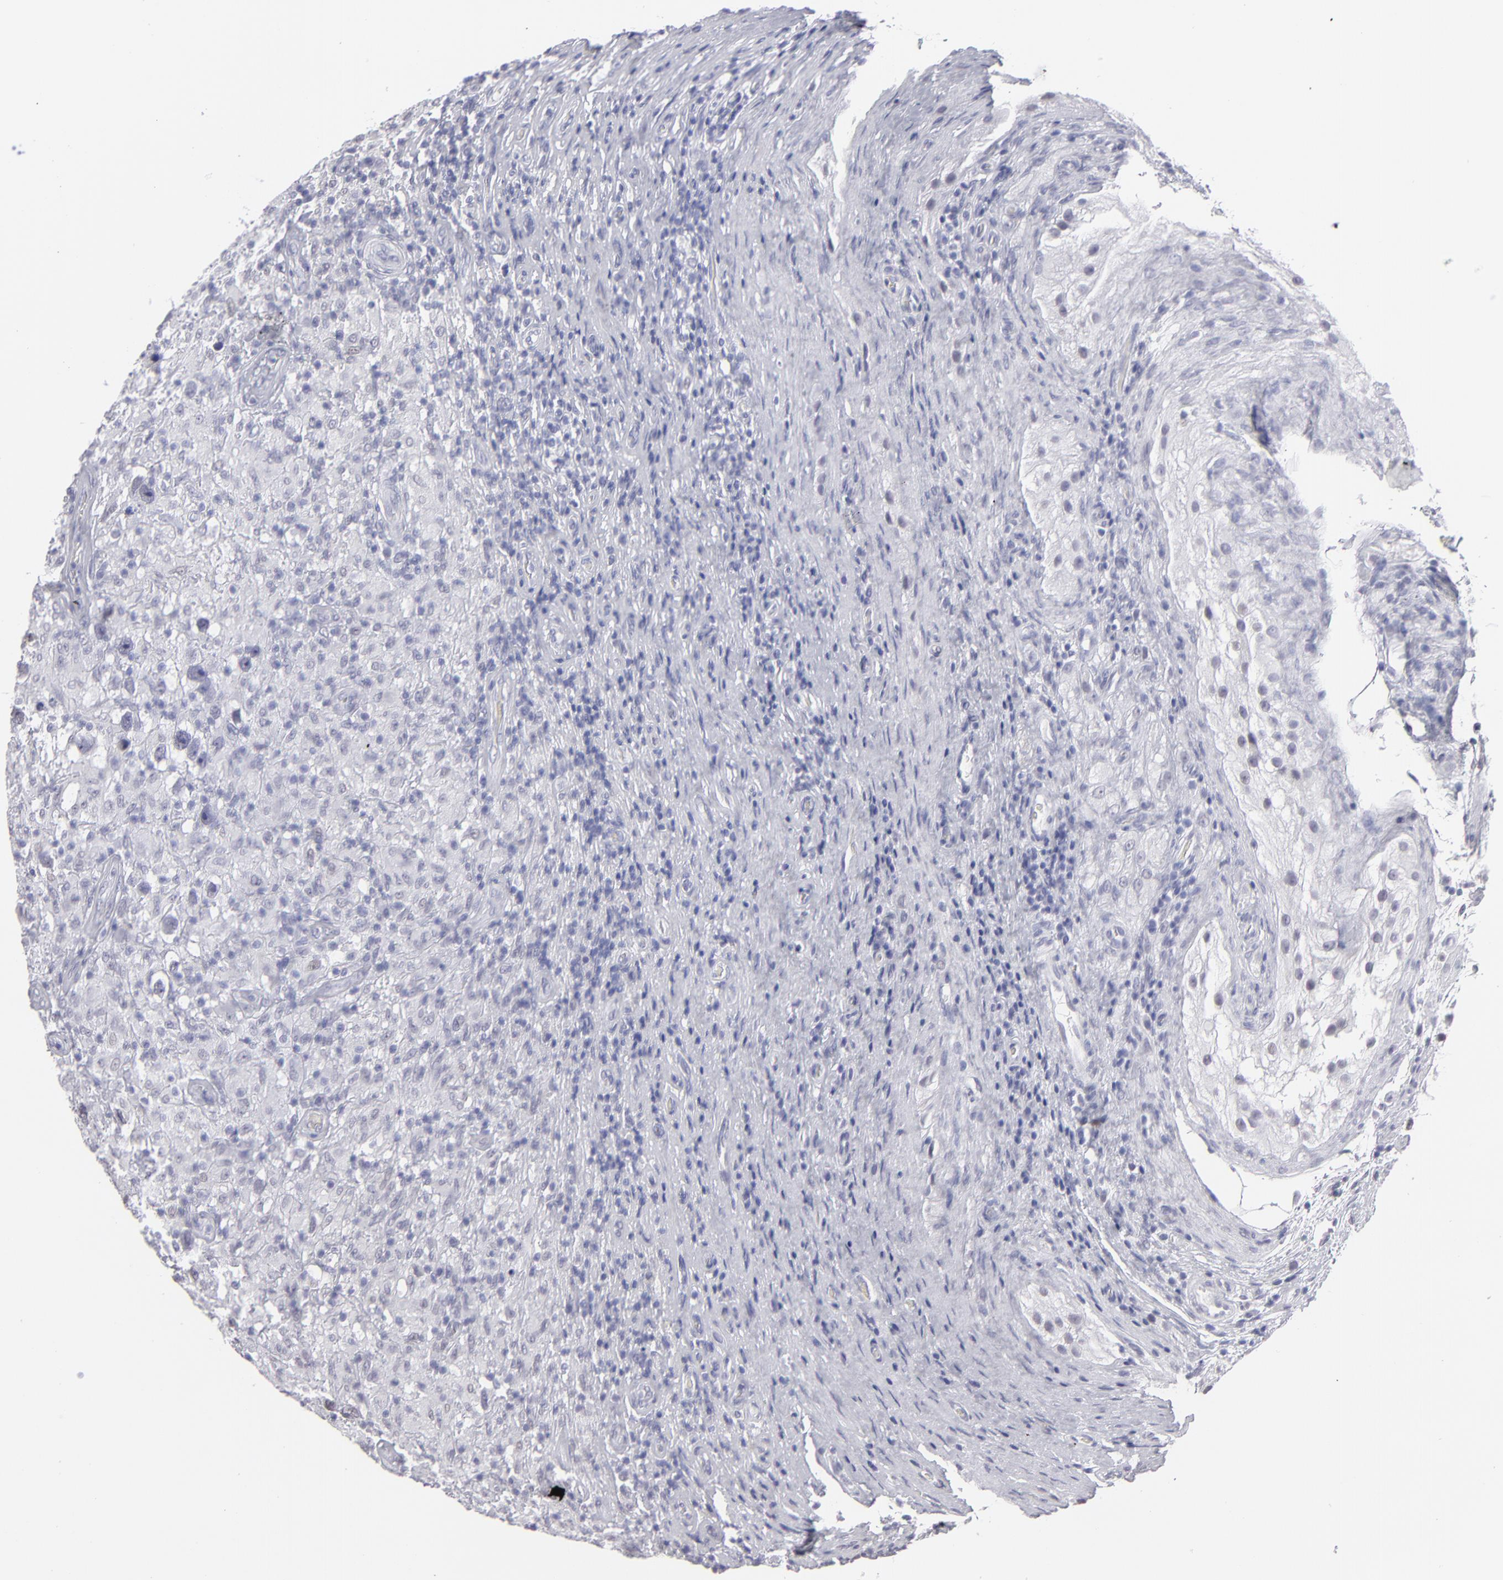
{"staining": {"intensity": "negative", "quantity": "none", "location": "none"}, "tissue": "testis cancer", "cell_type": "Tumor cells", "image_type": "cancer", "snomed": [{"axis": "morphology", "description": "Seminoma, NOS"}, {"axis": "topography", "description": "Testis"}], "caption": "The IHC image has no significant expression in tumor cells of testis cancer tissue.", "gene": "ALDOB", "patient": {"sex": "male", "age": 34}}